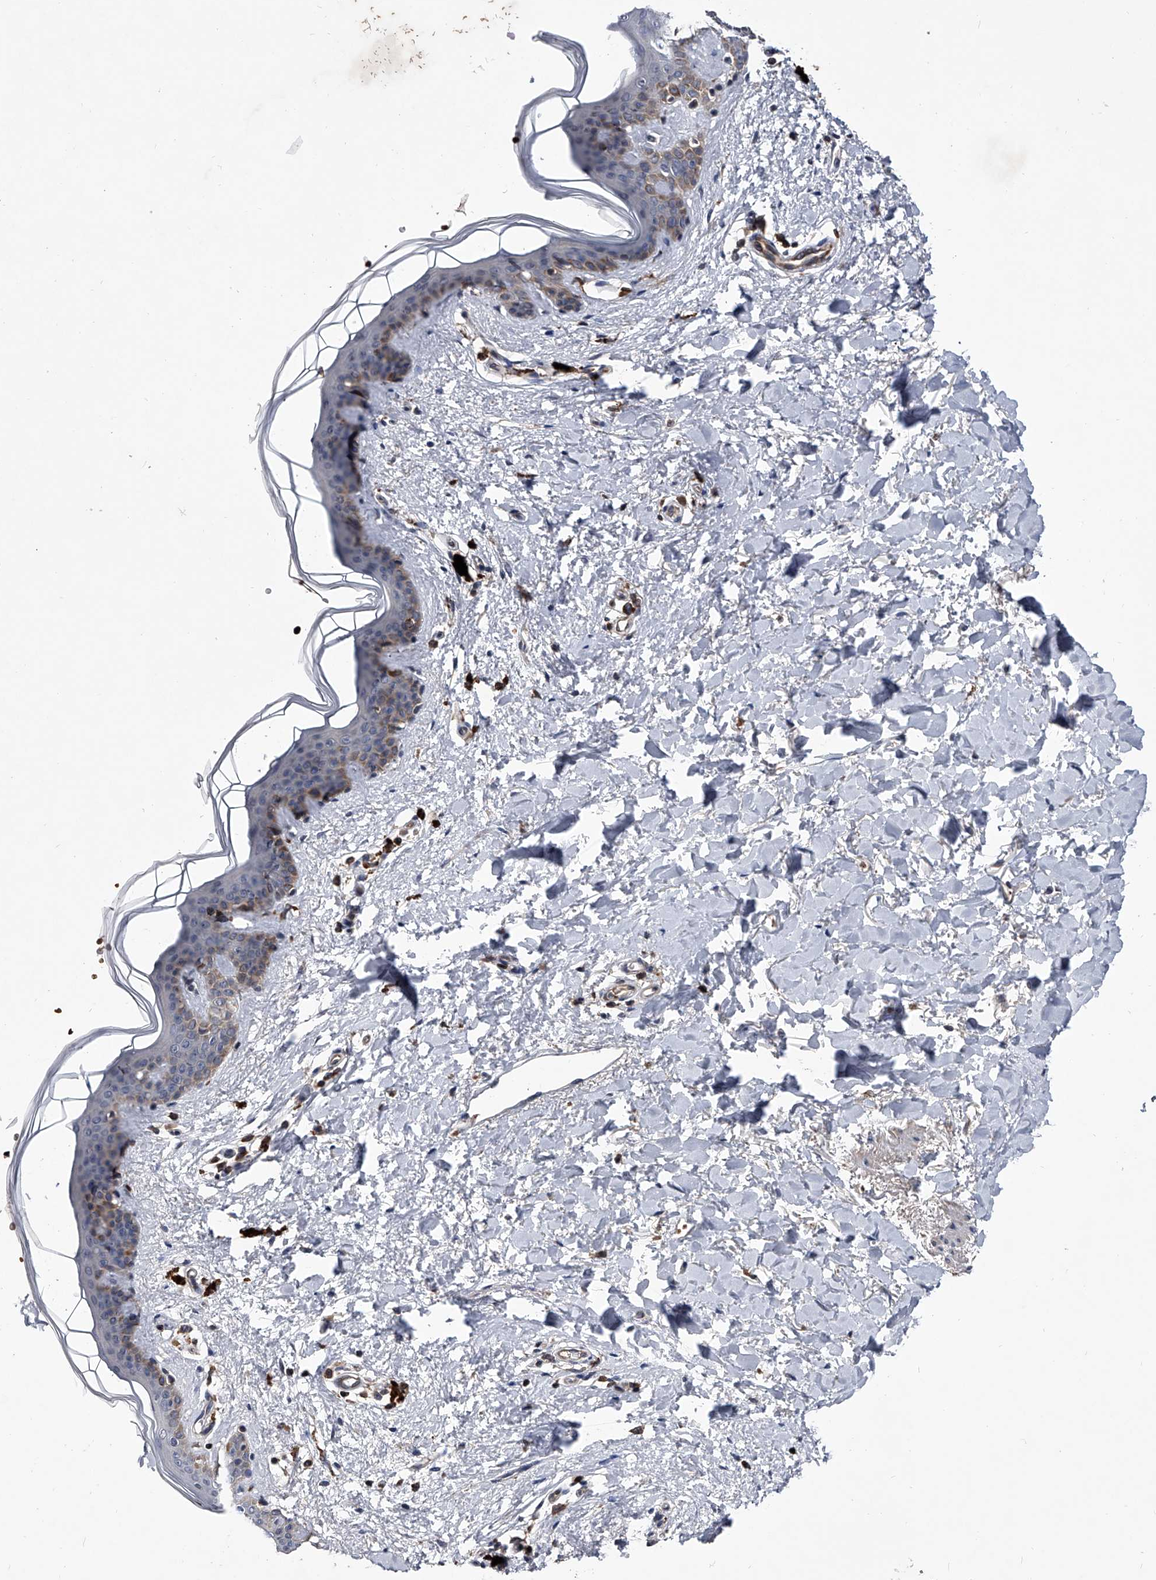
{"staining": {"intensity": "weak", "quantity": ">75%", "location": "cytoplasmic/membranous"}, "tissue": "skin", "cell_type": "Fibroblasts", "image_type": "normal", "snomed": [{"axis": "morphology", "description": "Normal tissue, NOS"}, {"axis": "topography", "description": "Skin"}], "caption": "High-power microscopy captured an immunohistochemistry histopathology image of unremarkable skin, revealing weak cytoplasmic/membranous expression in about >75% of fibroblasts.", "gene": "ZNF30", "patient": {"sex": "female", "age": 46}}